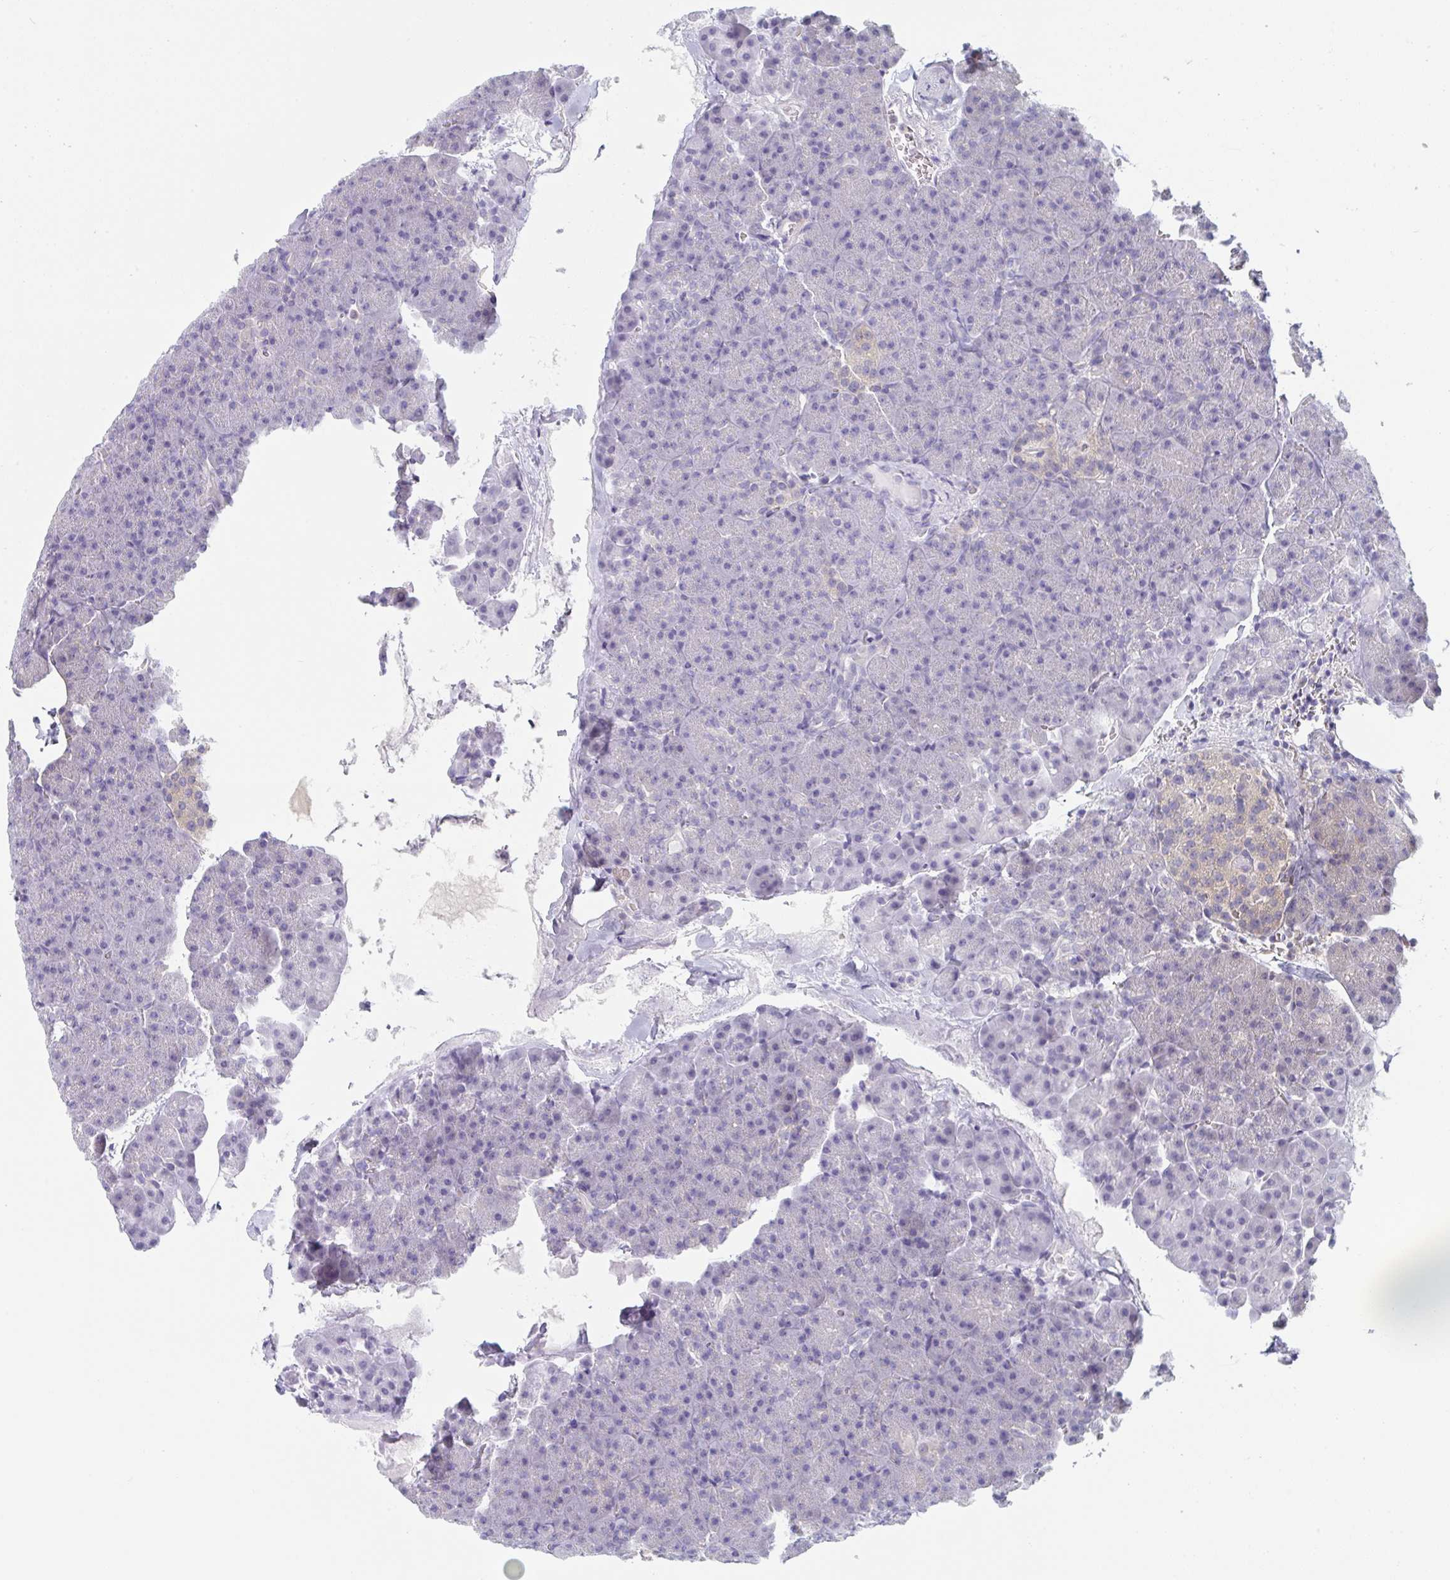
{"staining": {"intensity": "negative", "quantity": "none", "location": "none"}, "tissue": "pancreas", "cell_type": "Exocrine glandular cells", "image_type": "normal", "snomed": [{"axis": "morphology", "description": "Normal tissue, NOS"}, {"axis": "topography", "description": "Pancreas"}], "caption": "This is a image of IHC staining of unremarkable pancreas, which shows no positivity in exocrine glandular cells.", "gene": "PTPRD", "patient": {"sex": "female", "age": 74}}